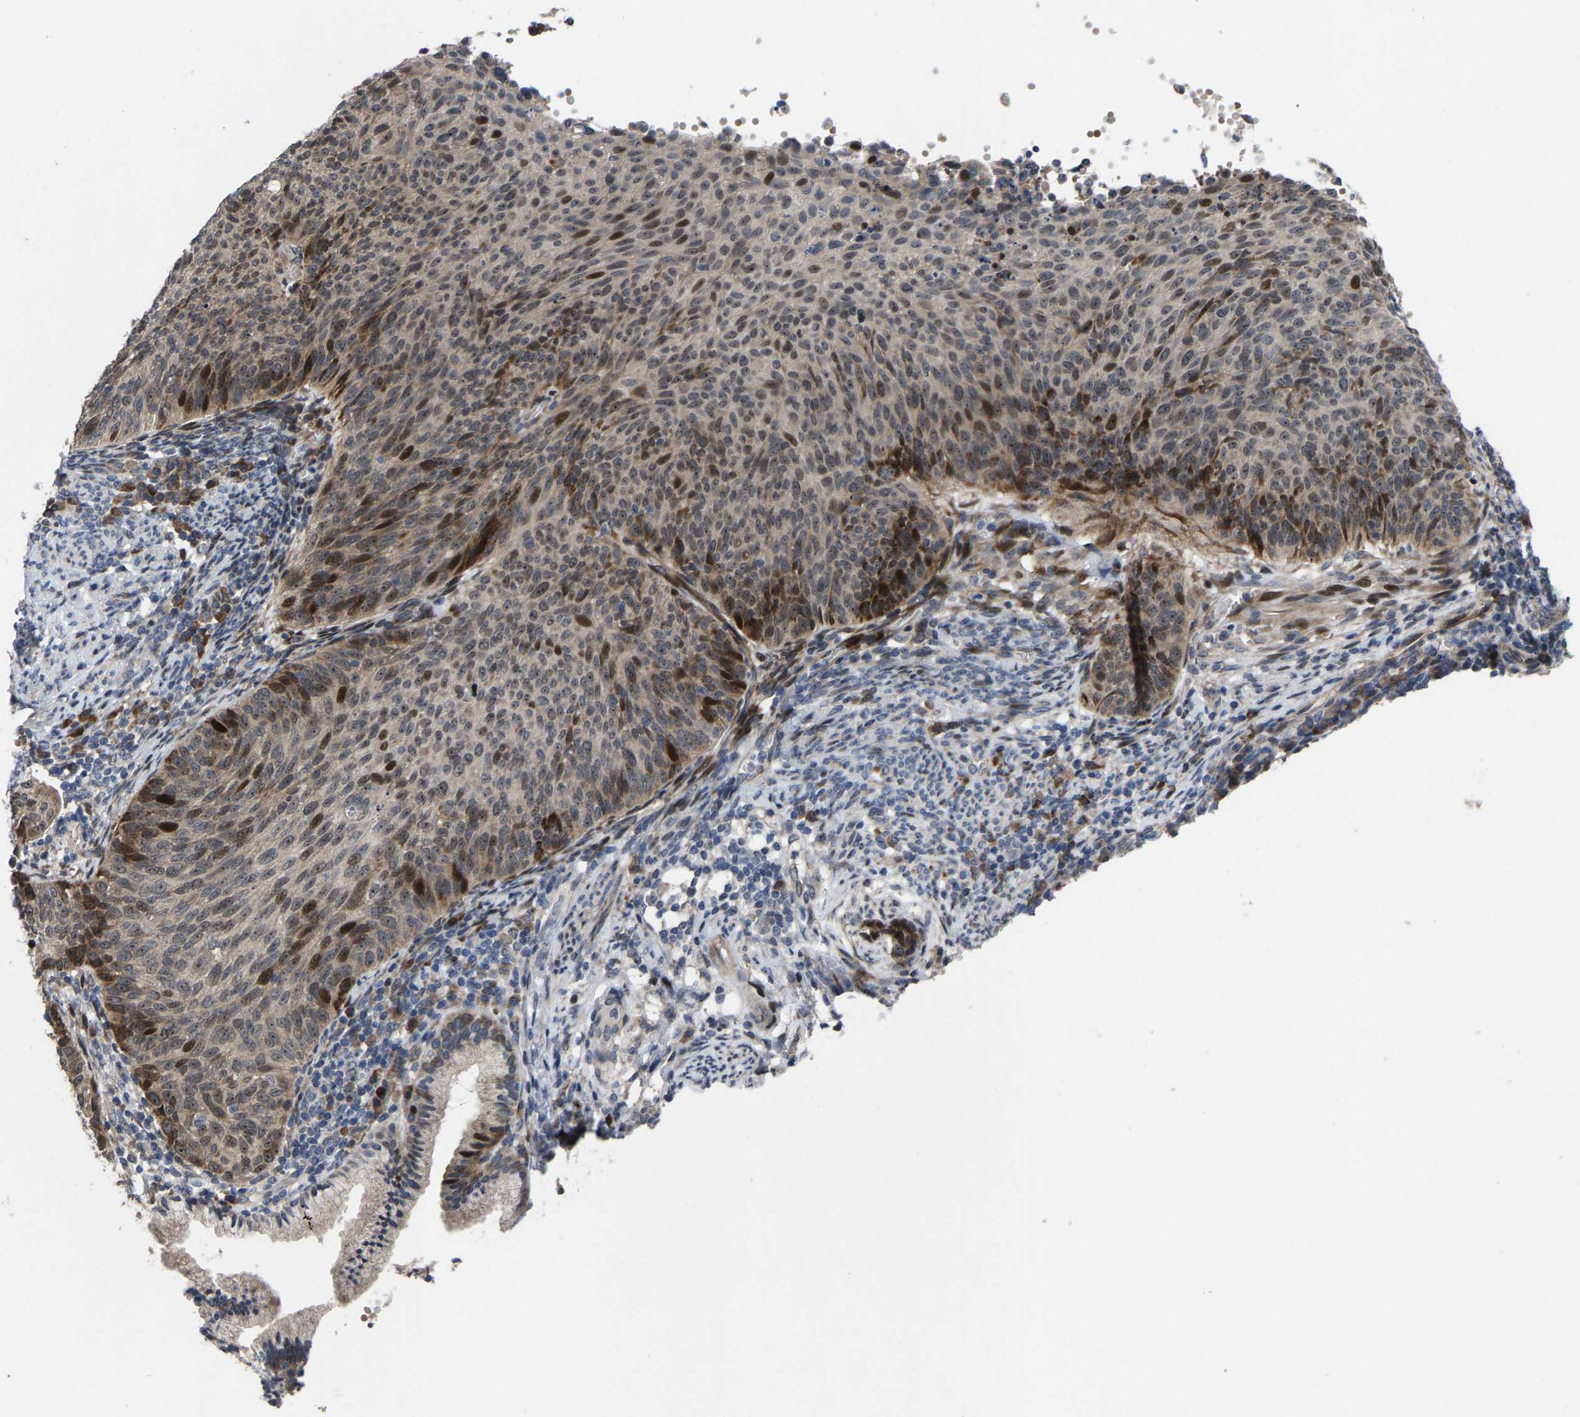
{"staining": {"intensity": "strong", "quantity": "25%-75%", "location": "cytoplasmic/membranous,nuclear"}, "tissue": "cervical cancer", "cell_type": "Tumor cells", "image_type": "cancer", "snomed": [{"axis": "morphology", "description": "Squamous cell carcinoma, NOS"}, {"axis": "topography", "description": "Cervix"}], "caption": "The immunohistochemical stain shows strong cytoplasmic/membranous and nuclear positivity in tumor cells of squamous cell carcinoma (cervical) tissue.", "gene": "HAUS6", "patient": {"sex": "female", "age": 70}}